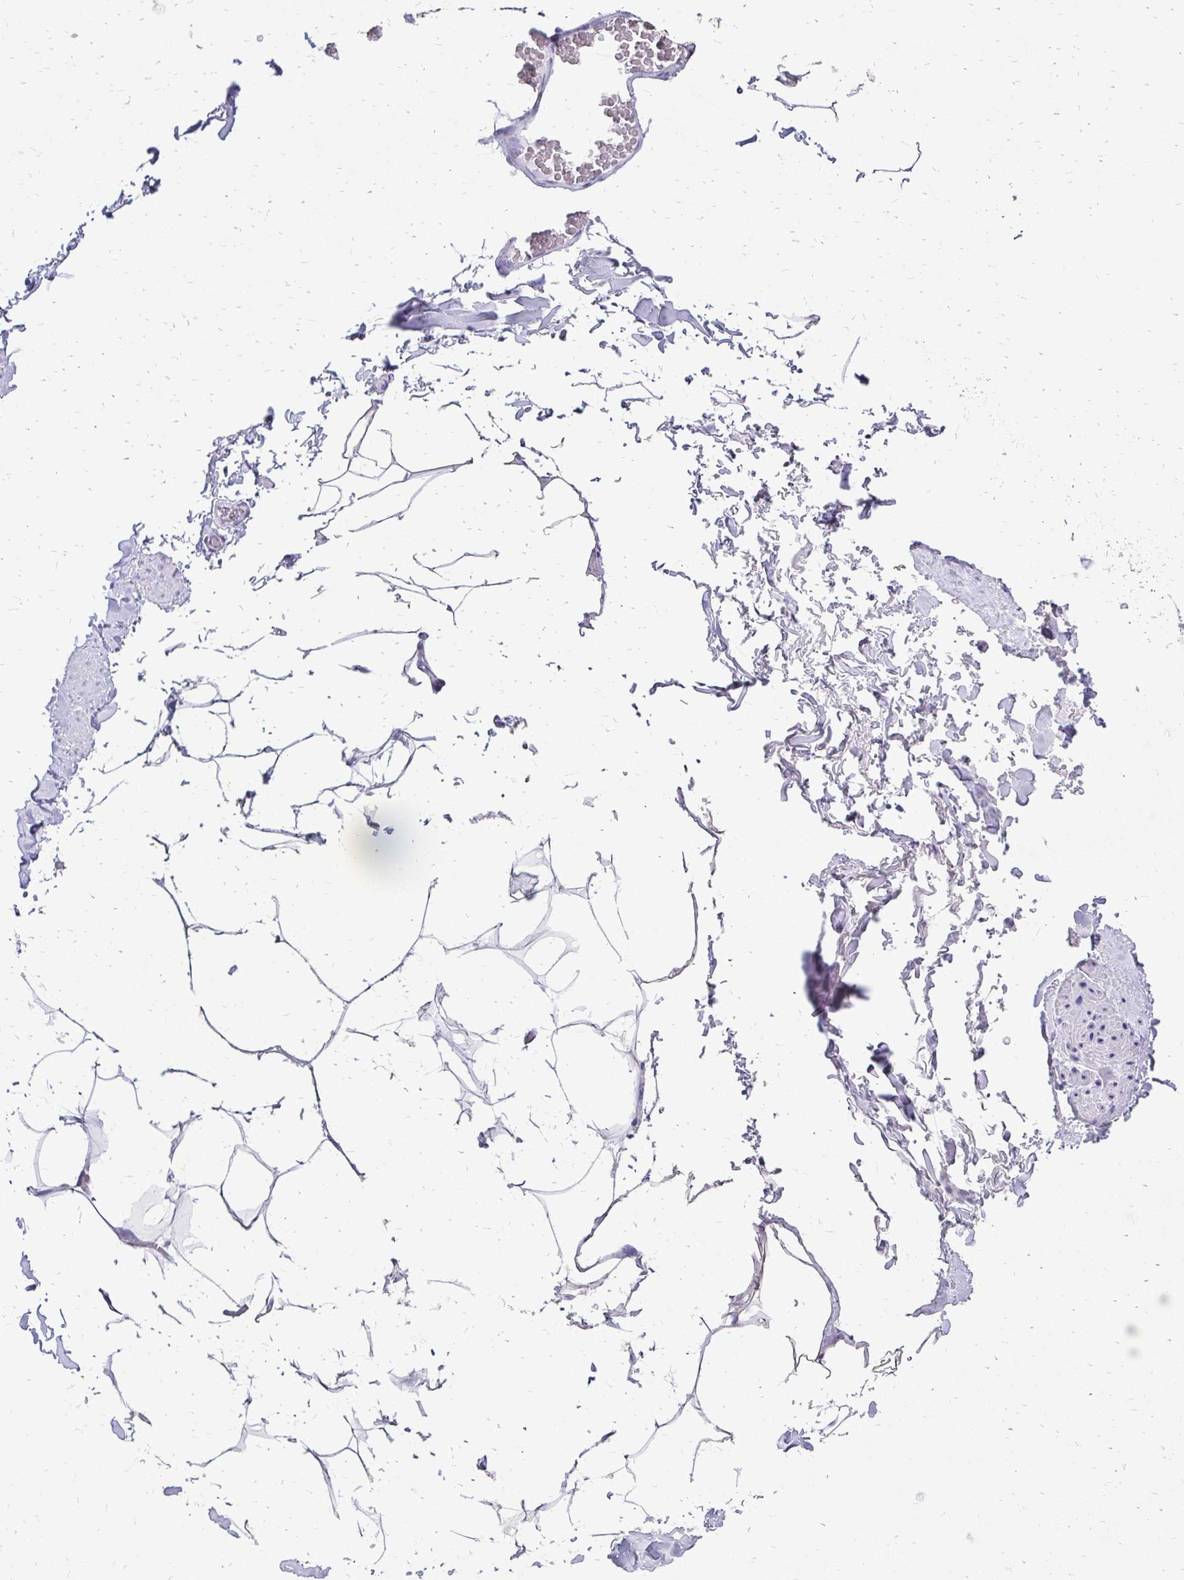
{"staining": {"intensity": "negative", "quantity": "none", "location": "none"}, "tissue": "adipose tissue", "cell_type": "Adipocytes", "image_type": "normal", "snomed": [{"axis": "morphology", "description": "Normal tissue, NOS"}, {"axis": "topography", "description": "Vascular tissue"}, {"axis": "topography", "description": "Peripheral nerve tissue"}], "caption": "Adipocytes show no significant protein positivity in benign adipose tissue. (Stains: DAB (3,3'-diaminobenzidine) IHC with hematoxylin counter stain, Microscopy: brightfield microscopy at high magnification).", "gene": "SLC32A1", "patient": {"sex": "male", "age": 41}}